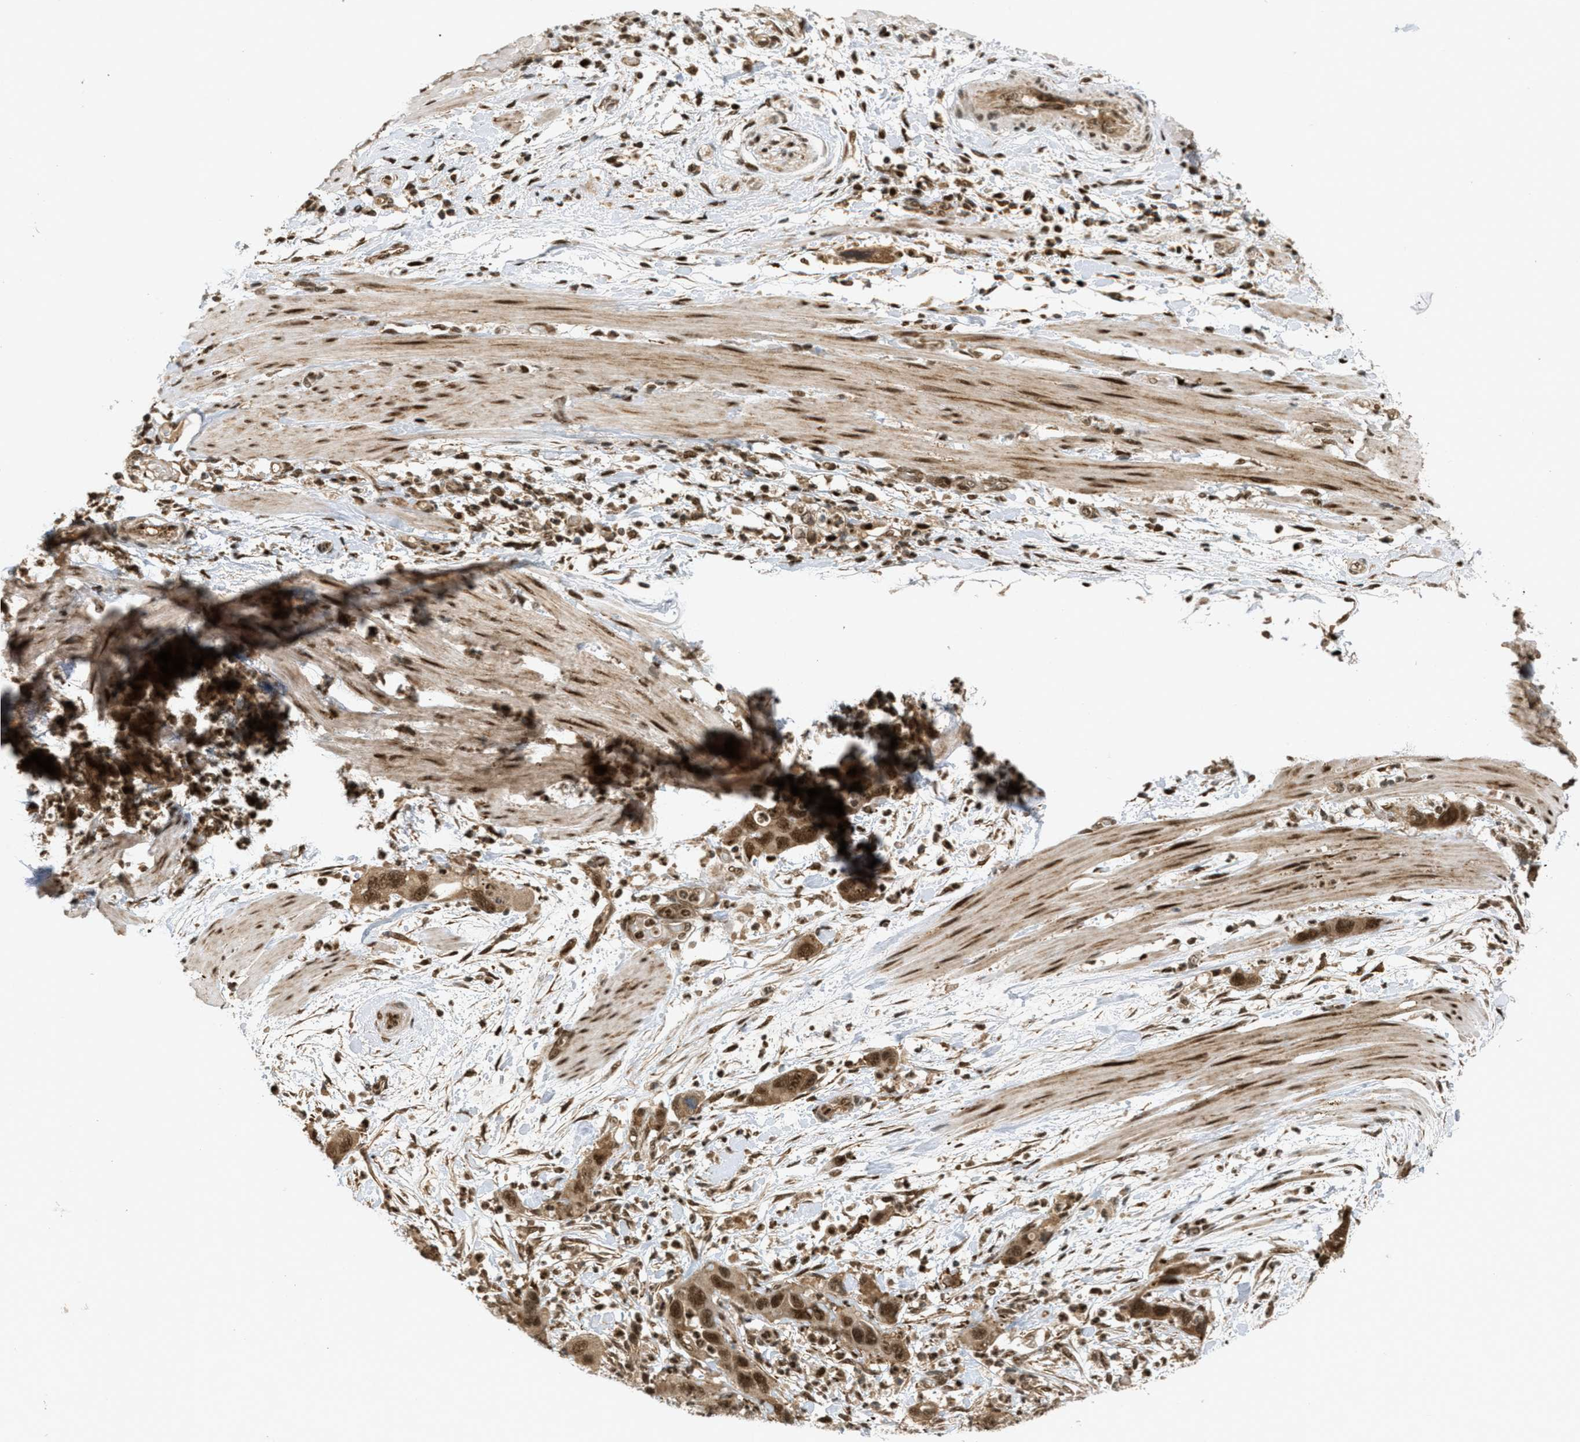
{"staining": {"intensity": "strong", "quantity": ">75%", "location": "cytoplasmic/membranous,nuclear"}, "tissue": "pancreatic cancer", "cell_type": "Tumor cells", "image_type": "cancer", "snomed": [{"axis": "morphology", "description": "Adenocarcinoma, NOS"}, {"axis": "topography", "description": "Pancreas"}], "caption": "Tumor cells display high levels of strong cytoplasmic/membranous and nuclear expression in approximately >75% of cells in pancreatic cancer. The staining was performed using DAB (3,3'-diaminobenzidine) to visualize the protein expression in brown, while the nuclei were stained in blue with hematoxylin (Magnification: 20x).", "gene": "TLK1", "patient": {"sex": "female", "age": 71}}